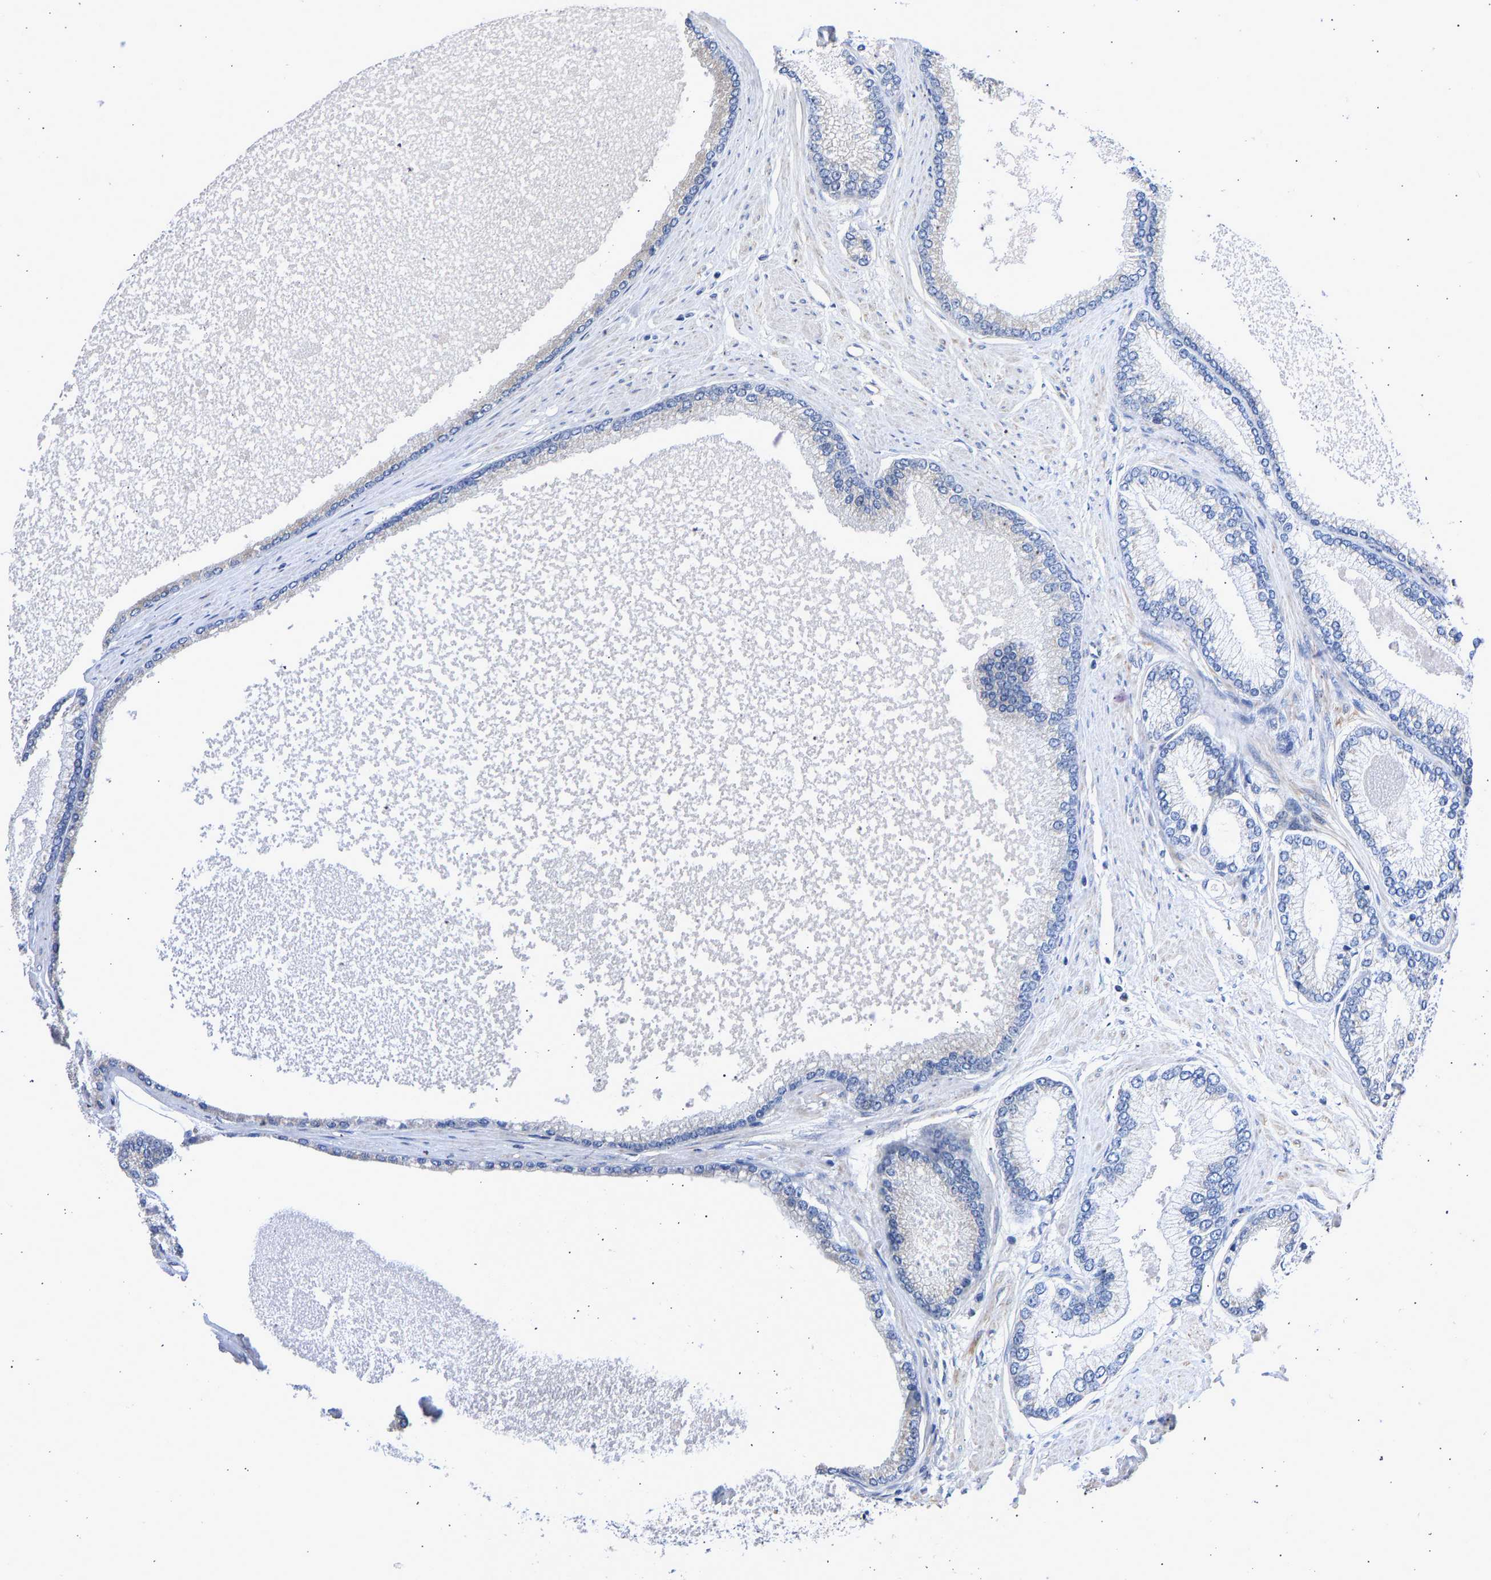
{"staining": {"intensity": "negative", "quantity": "none", "location": "none"}, "tissue": "prostate cancer", "cell_type": "Tumor cells", "image_type": "cancer", "snomed": [{"axis": "morphology", "description": "Adenocarcinoma, High grade"}, {"axis": "topography", "description": "Prostate"}], "caption": "Immunohistochemical staining of human prostate cancer displays no significant positivity in tumor cells.", "gene": "MAP2K3", "patient": {"sex": "male", "age": 61}}